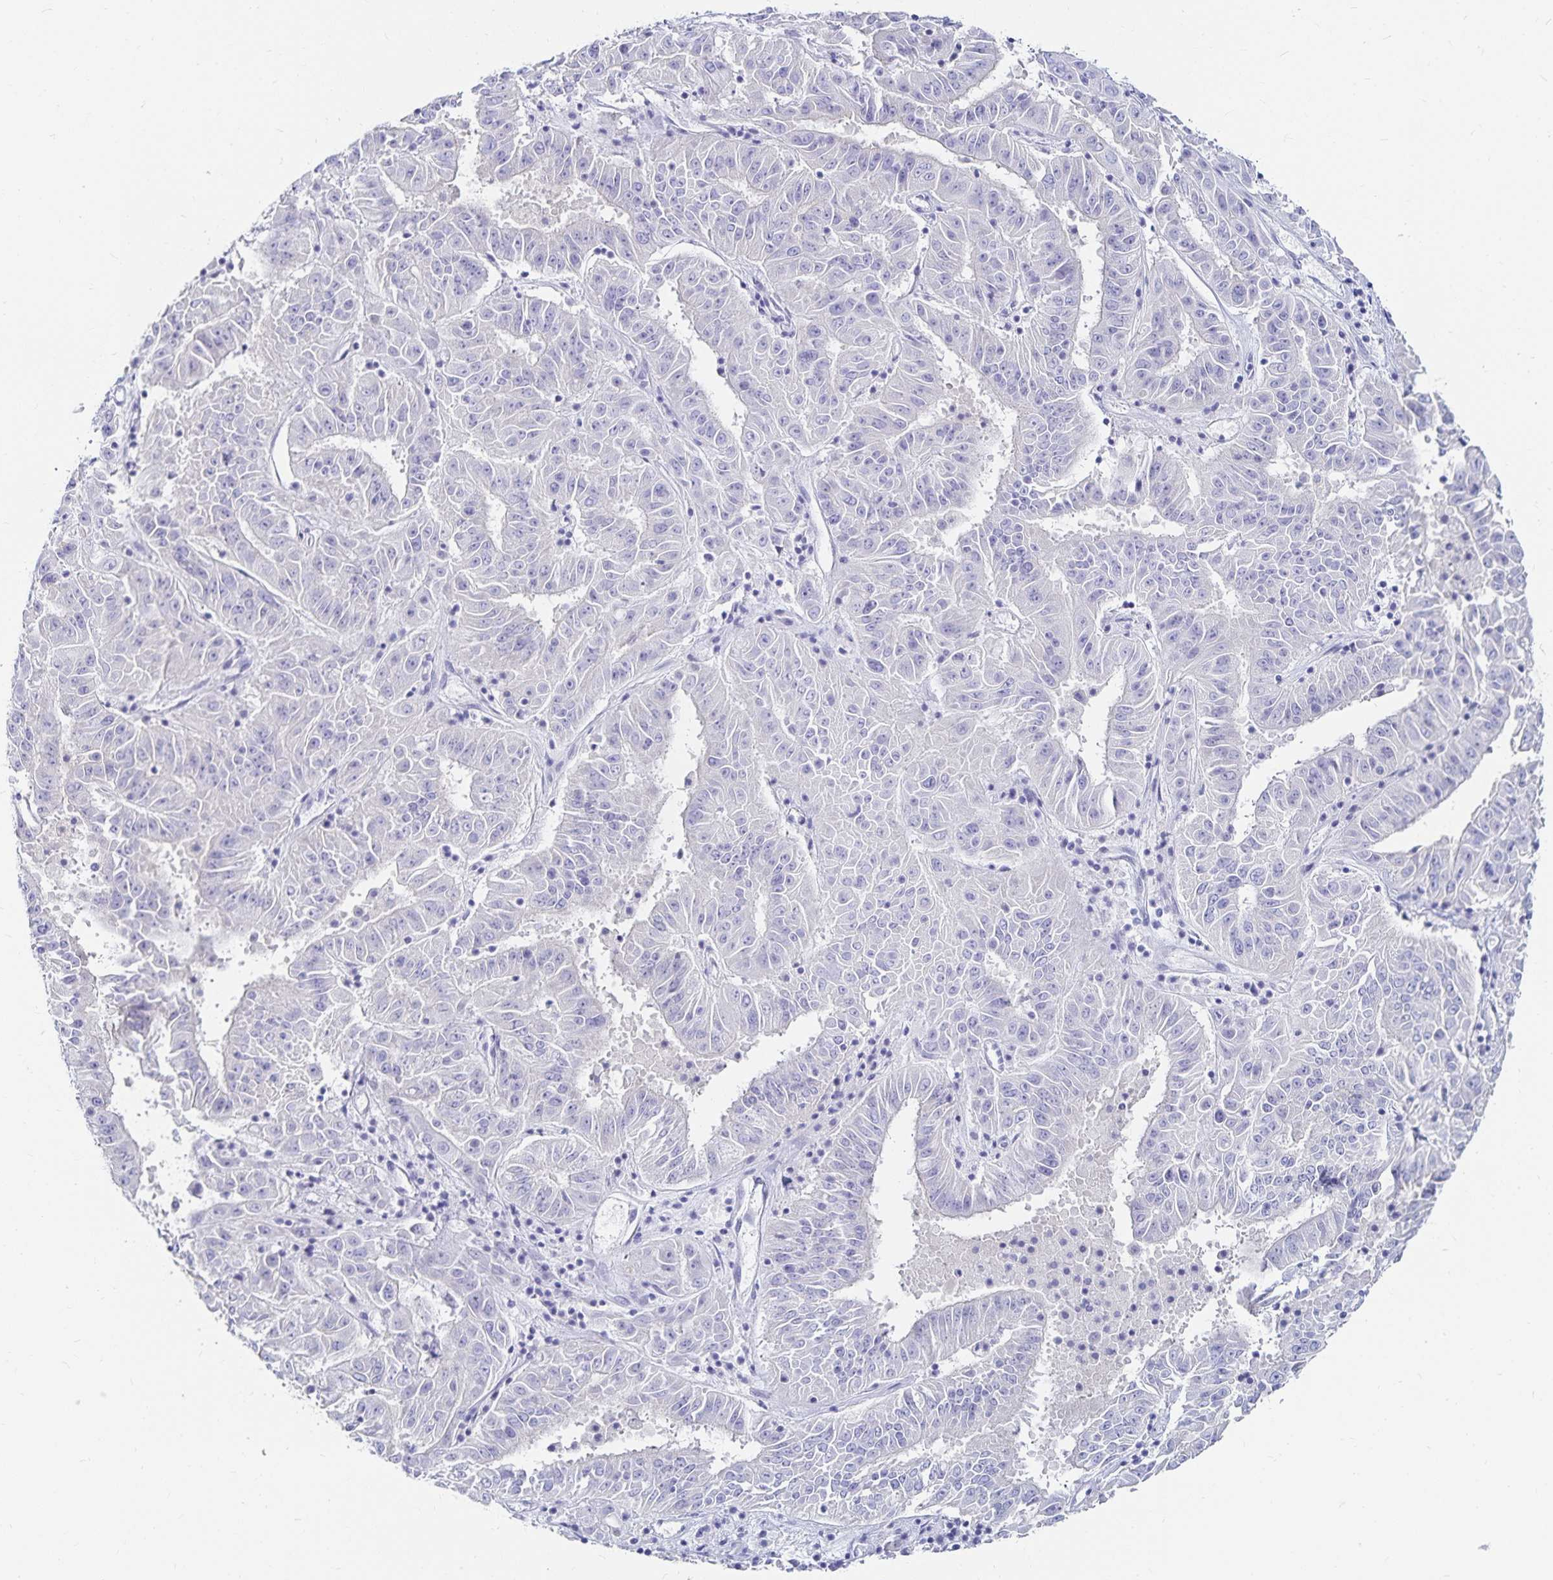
{"staining": {"intensity": "negative", "quantity": "none", "location": "none"}, "tissue": "pancreatic cancer", "cell_type": "Tumor cells", "image_type": "cancer", "snomed": [{"axis": "morphology", "description": "Adenocarcinoma, NOS"}, {"axis": "topography", "description": "Pancreas"}], "caption": "There is no significant staining in tumor cells of pancreatic cancer.", "gene": "TNIP1", "patient": {"sex": "male", "age": 63}}